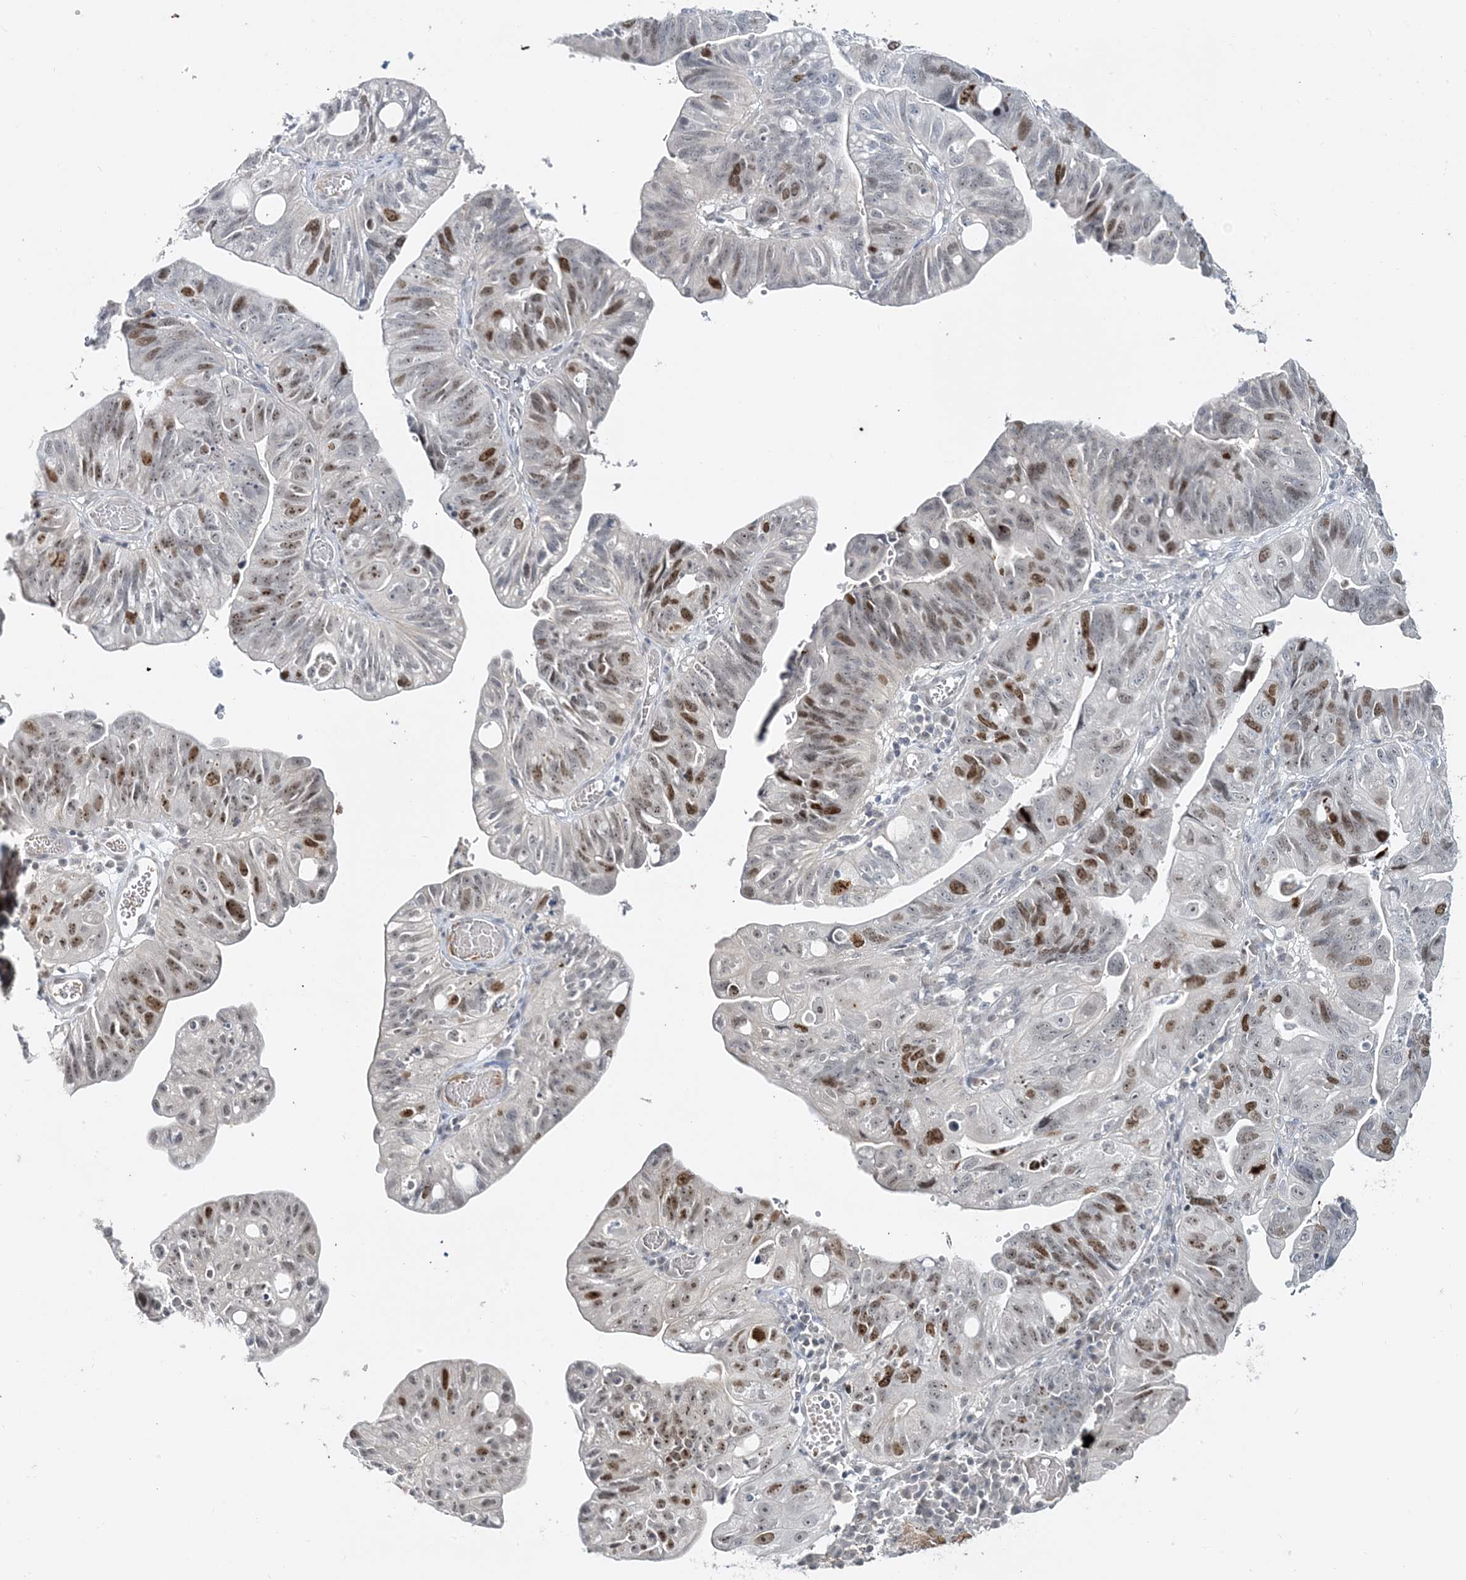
{"staining": {"intensity": "moderate", "quantity": "25%-75%", "location": "nuclear"}, "tissue": "stomach cancer", "cell_type": "Tumor cells", "image_type": "cancer", "snomed": [{"axis": "morphology", "description": "Adenocarcinoma, NOS"}, {"axis": "topography", "description": "Stomach"}], "caption": "Adenocarcinoma (stomach) stained with a protein marker shows moderate staining in tumor cells.", "gene": "LEXM", "patient": {"sex": "male", "age": 59}}